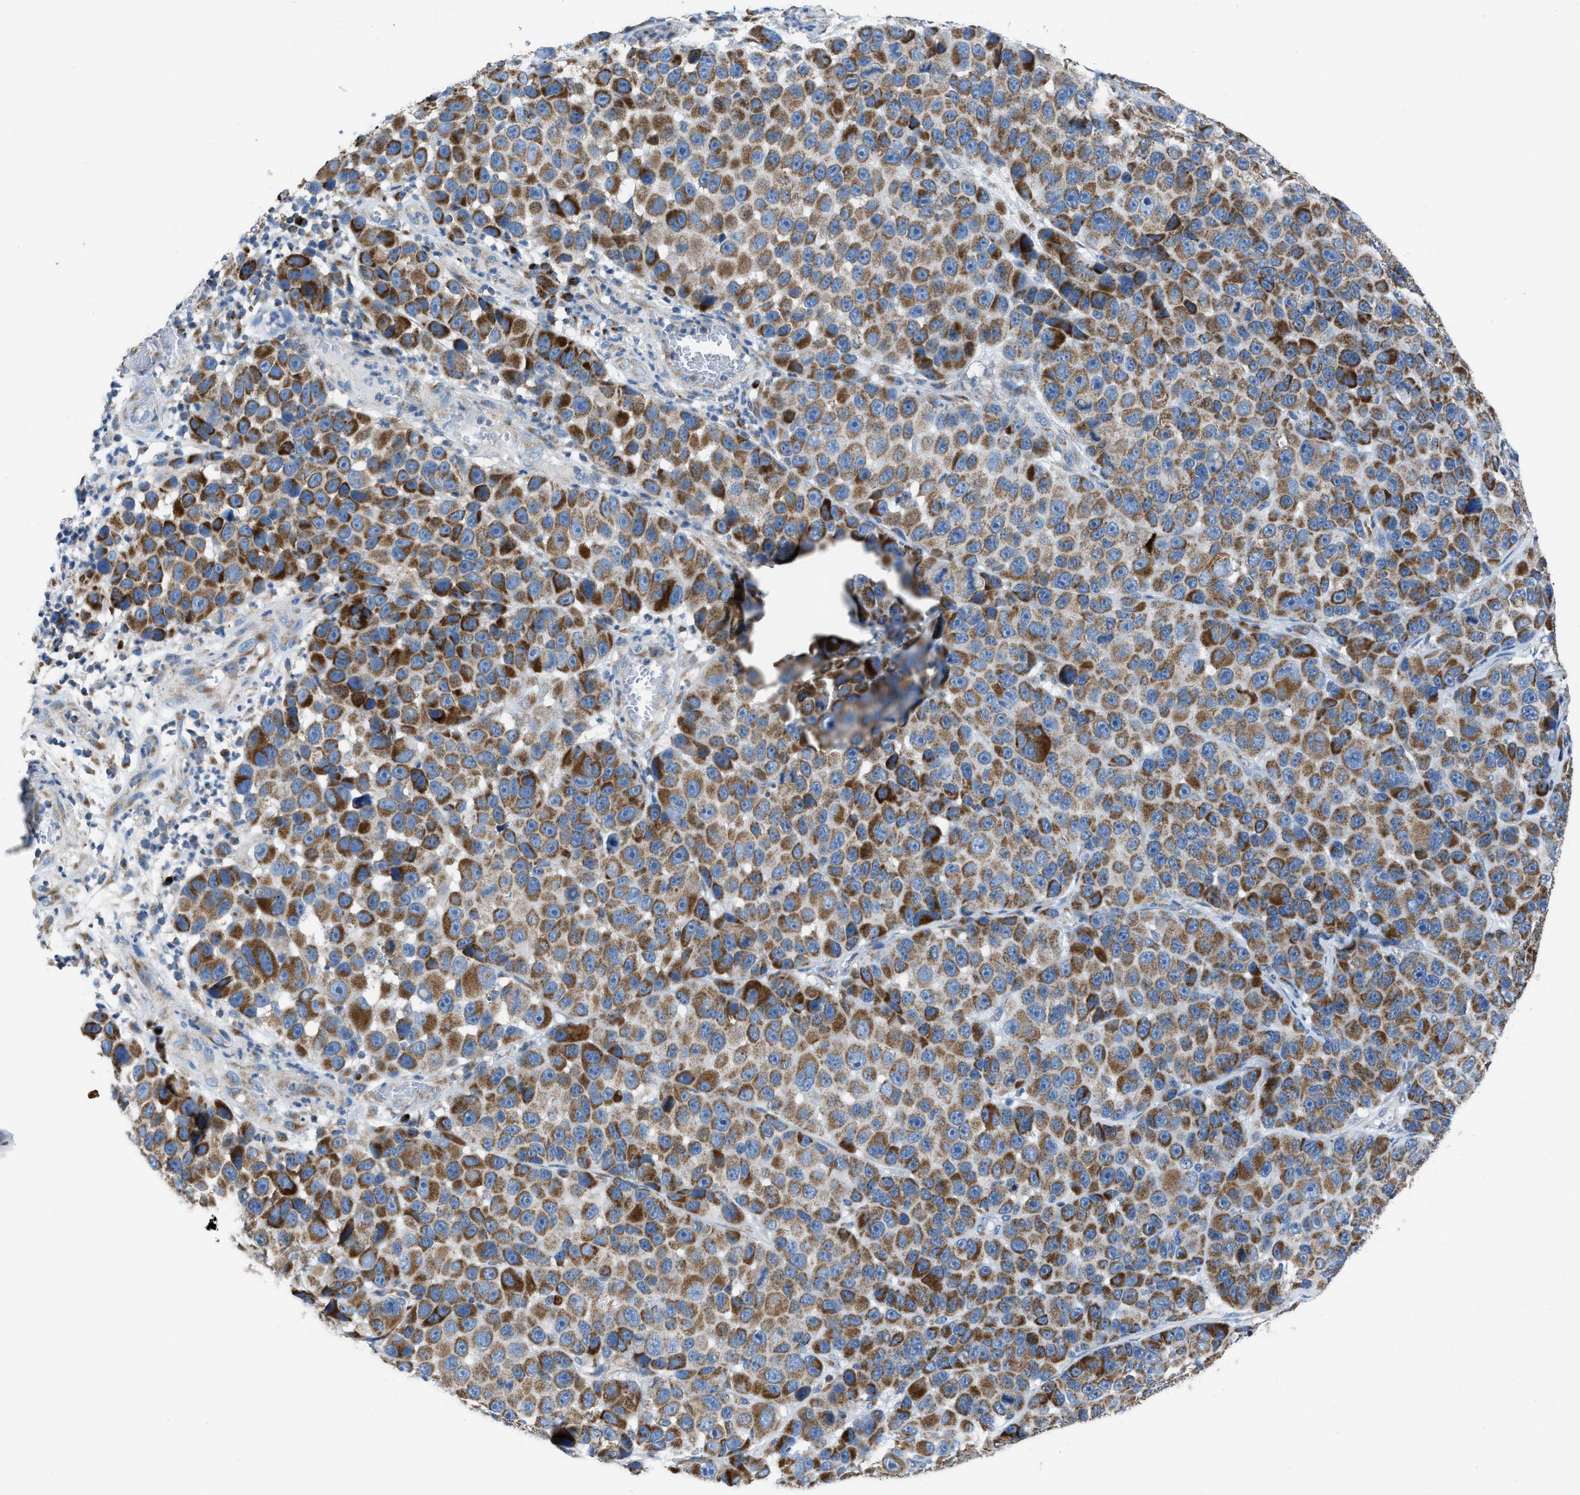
{"staining": {"intensity": "strong", "quantity": ">75%", "location": "cytoplasmic/membranous"}, "tissue": "melanoma", "cell_type": "Tumor cells", "image_type": "cancer", "snomed": [{"axis": "morphology", "description": "Malignant melanoma, NOS"}, {"axis": "topography", "description": "Skin"}], "caption": "Strong cytoplasmic/membranous expression for a protein is seen in approximately >75% of tumor cells of melanoma using immunohistochemistry (IHC).", "gene": "ETFB", "patient": {"sex": "male", "age": 53}}